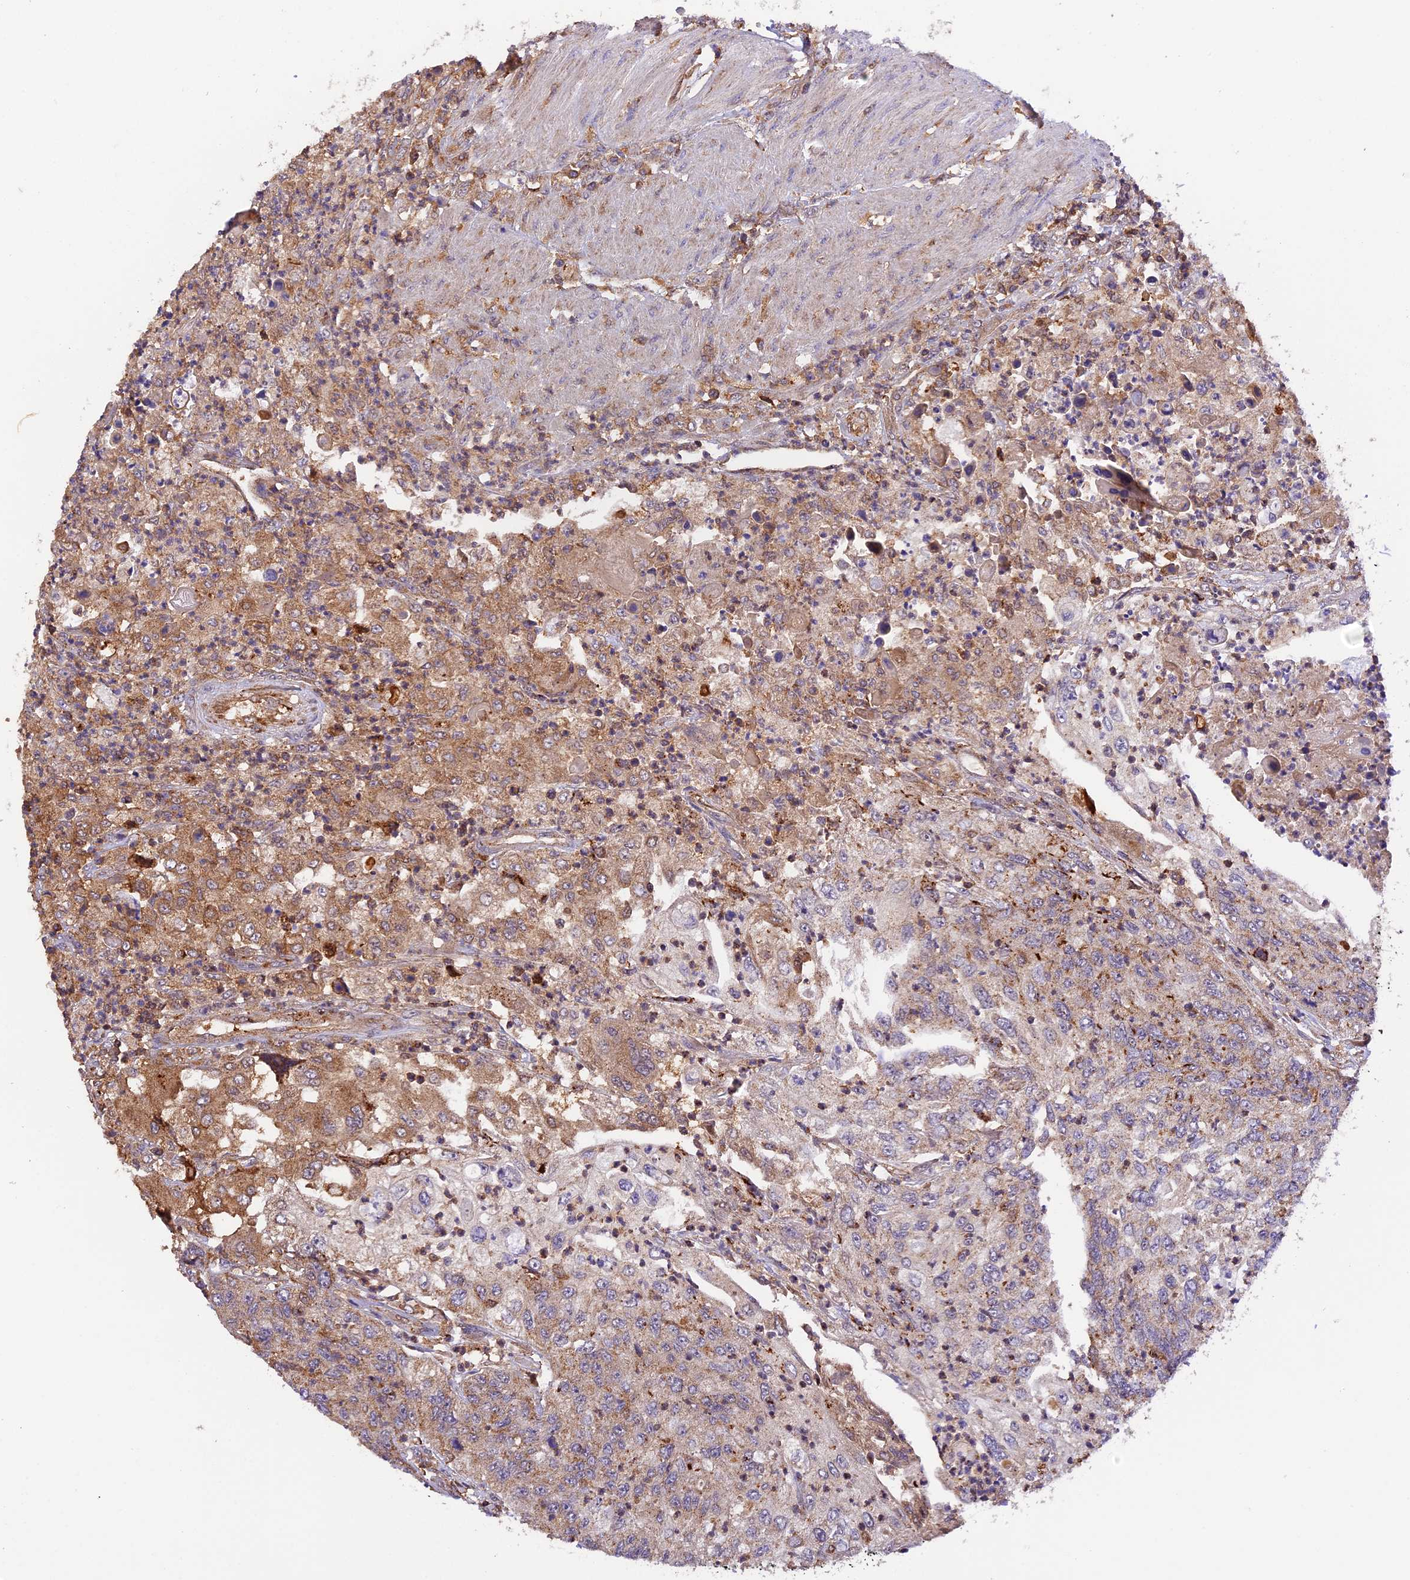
{"staining": {"intensity": "moderate", "quantity": "<25%", "location": "cytoplasmic/membranous"}, "tissue": "urothelial cancer", "cell_type": "Tumor cells", "image_type": "cancer", "snomed": [{"axis": "morphology", "description": "Urothelial carcinoma, High grade"}, {"axis": "topography", "description": "Urinary bladder"}], "caption": "Immunohistochemistry staining of urothelial carcinoma (high-grade), which demonstrates low levels of moderate cytoplasmic/membranous expression in about <25% of tumor cells indicating moderate cytoplasmic/membranous protein staining. The staining was performed using DAB (3,3'-diaminobenzidine) (brown) for protein detection and nuclei were counterstained in hematoxylin (blue).", "gene": "PEX3", "patient": {"sex": "female", "age": 60}}